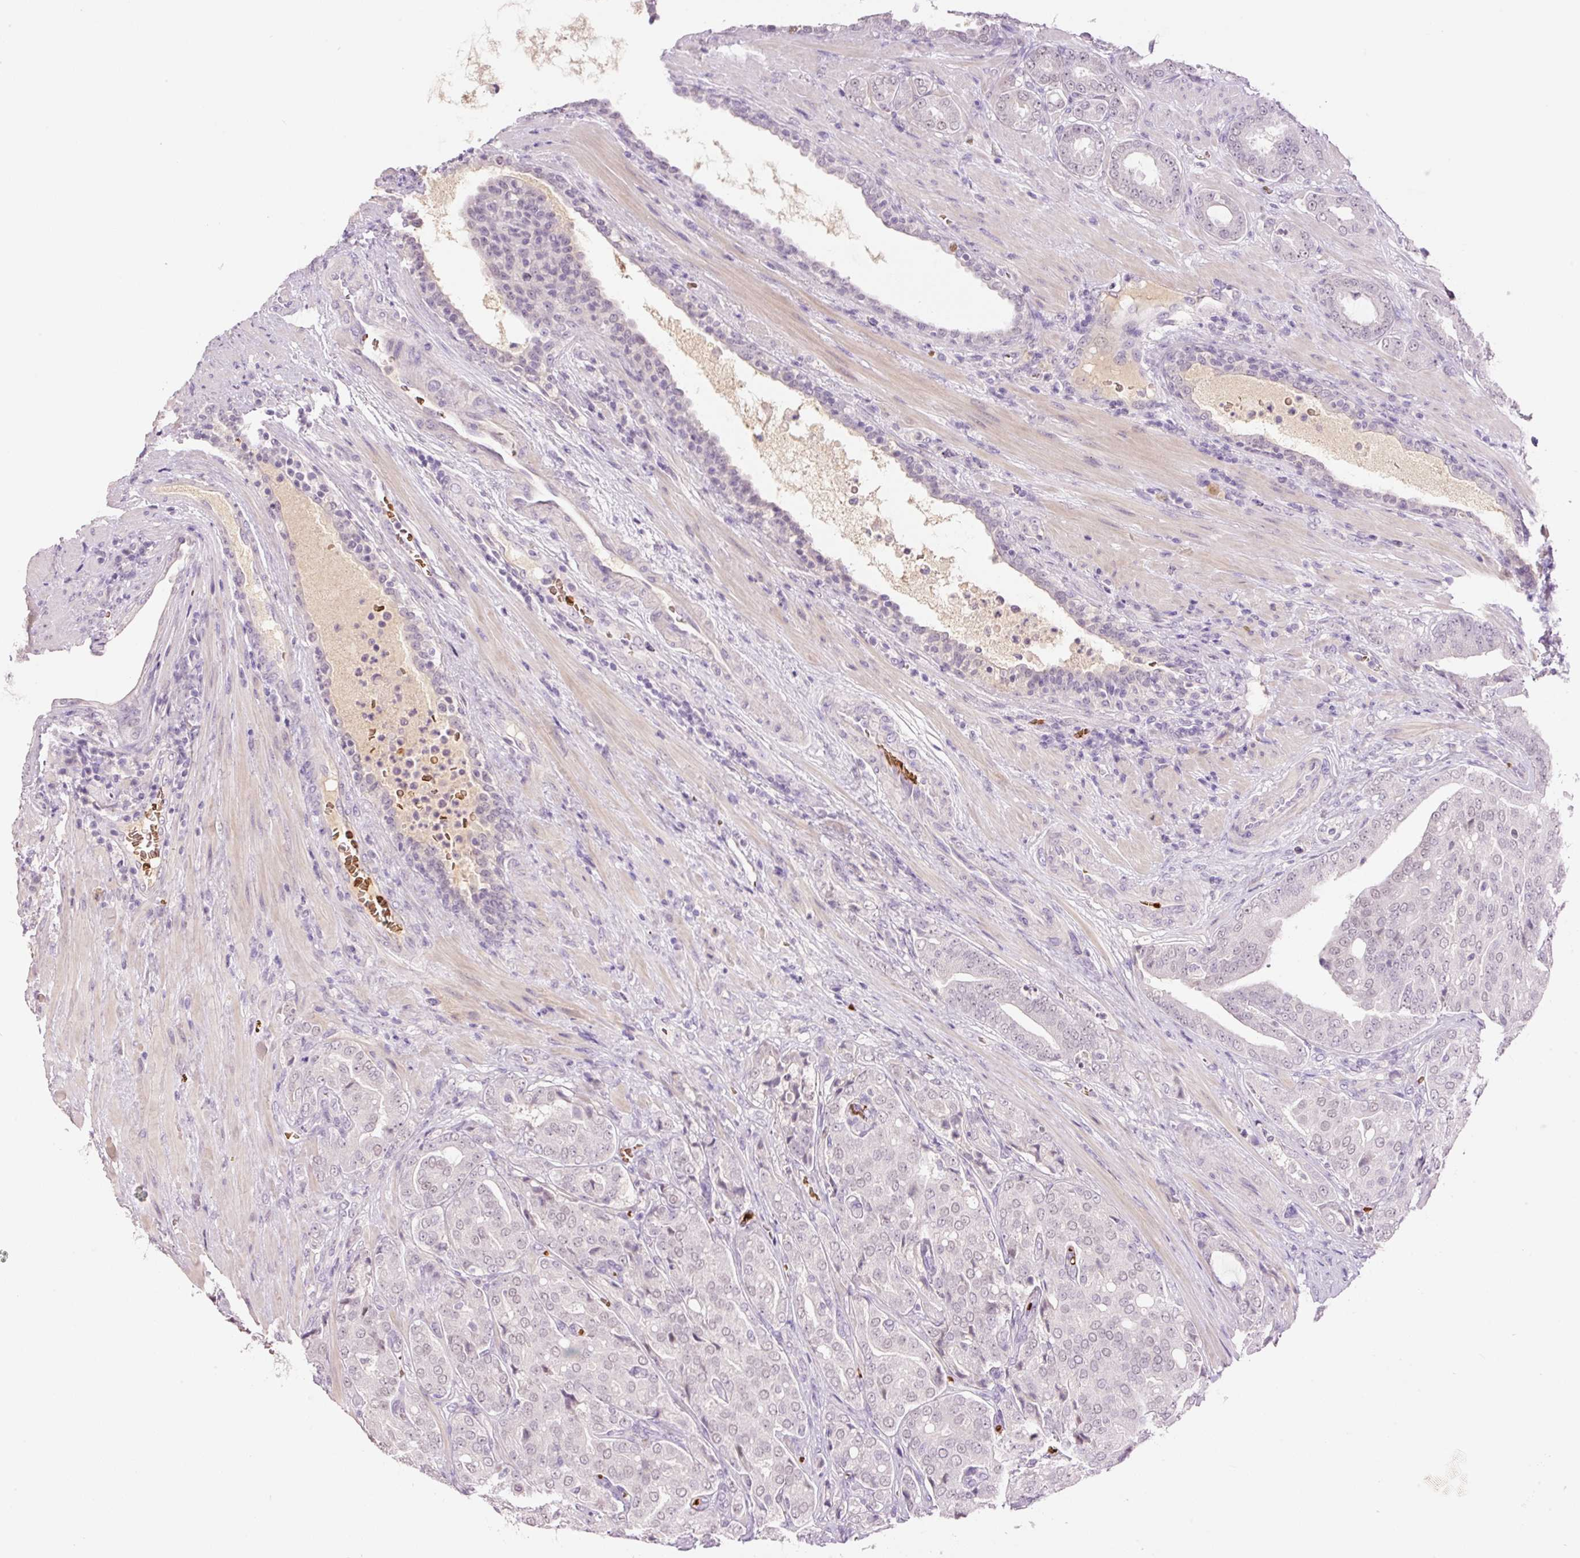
{"staining": {"intensity": "negative", "quantity": "none", "location": "none"}, "tissue": "prostate cancer", "cell_type": "Tumor cells", "image_type": "cancer", "snomed": [{"axis": "morphology", "description": "Adenocarcinoma, High grade"}, {"axis": "topography", "description": "Prostate"}], "caption": "Tumor cells are negative for brown protein staining in prostate adenocarcinoma (high-grade).", "gene": "LY6G6D", "patient": {"sex": "male", "age": 68}}